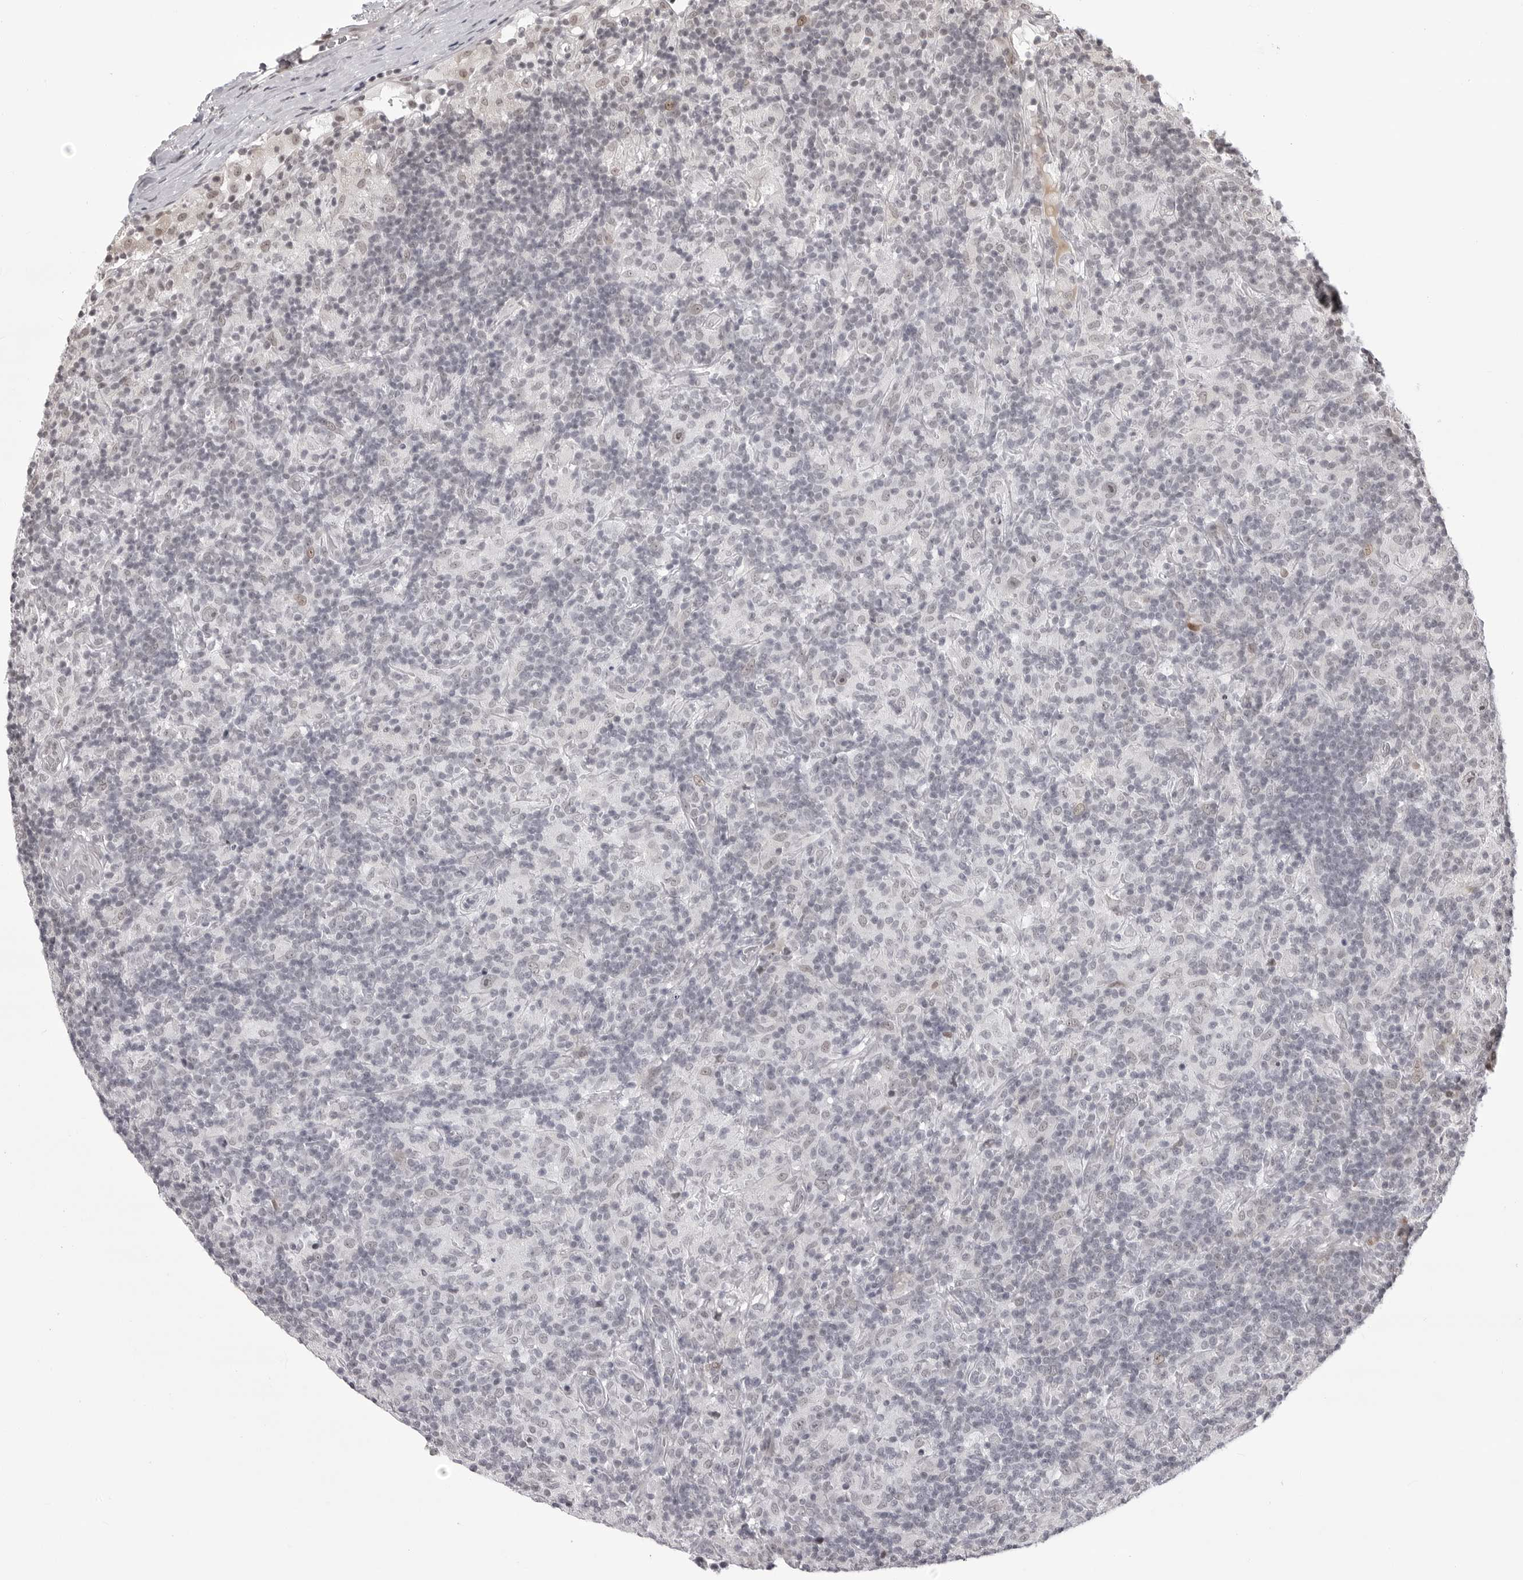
{"staining": {"intensity": "negative", "quantity": "none", "location": "none"}, "tissue": "lymphoma", "cell_type": "Tumor cells", "image_type": "cancer", "snomed": [{"axis": "morphology", "description": "Hodgkin's disease, NOS"}, {"axis": "topography", "description": "Lymph node"}], "caption": "An immunohistochemistry histopathology image of Hodgkin's disease is shown. There is no staining in tumor cells of Hodgkin's disease.", "gene": "PHF3", "patient": {"sex": "male", "age": 70}}